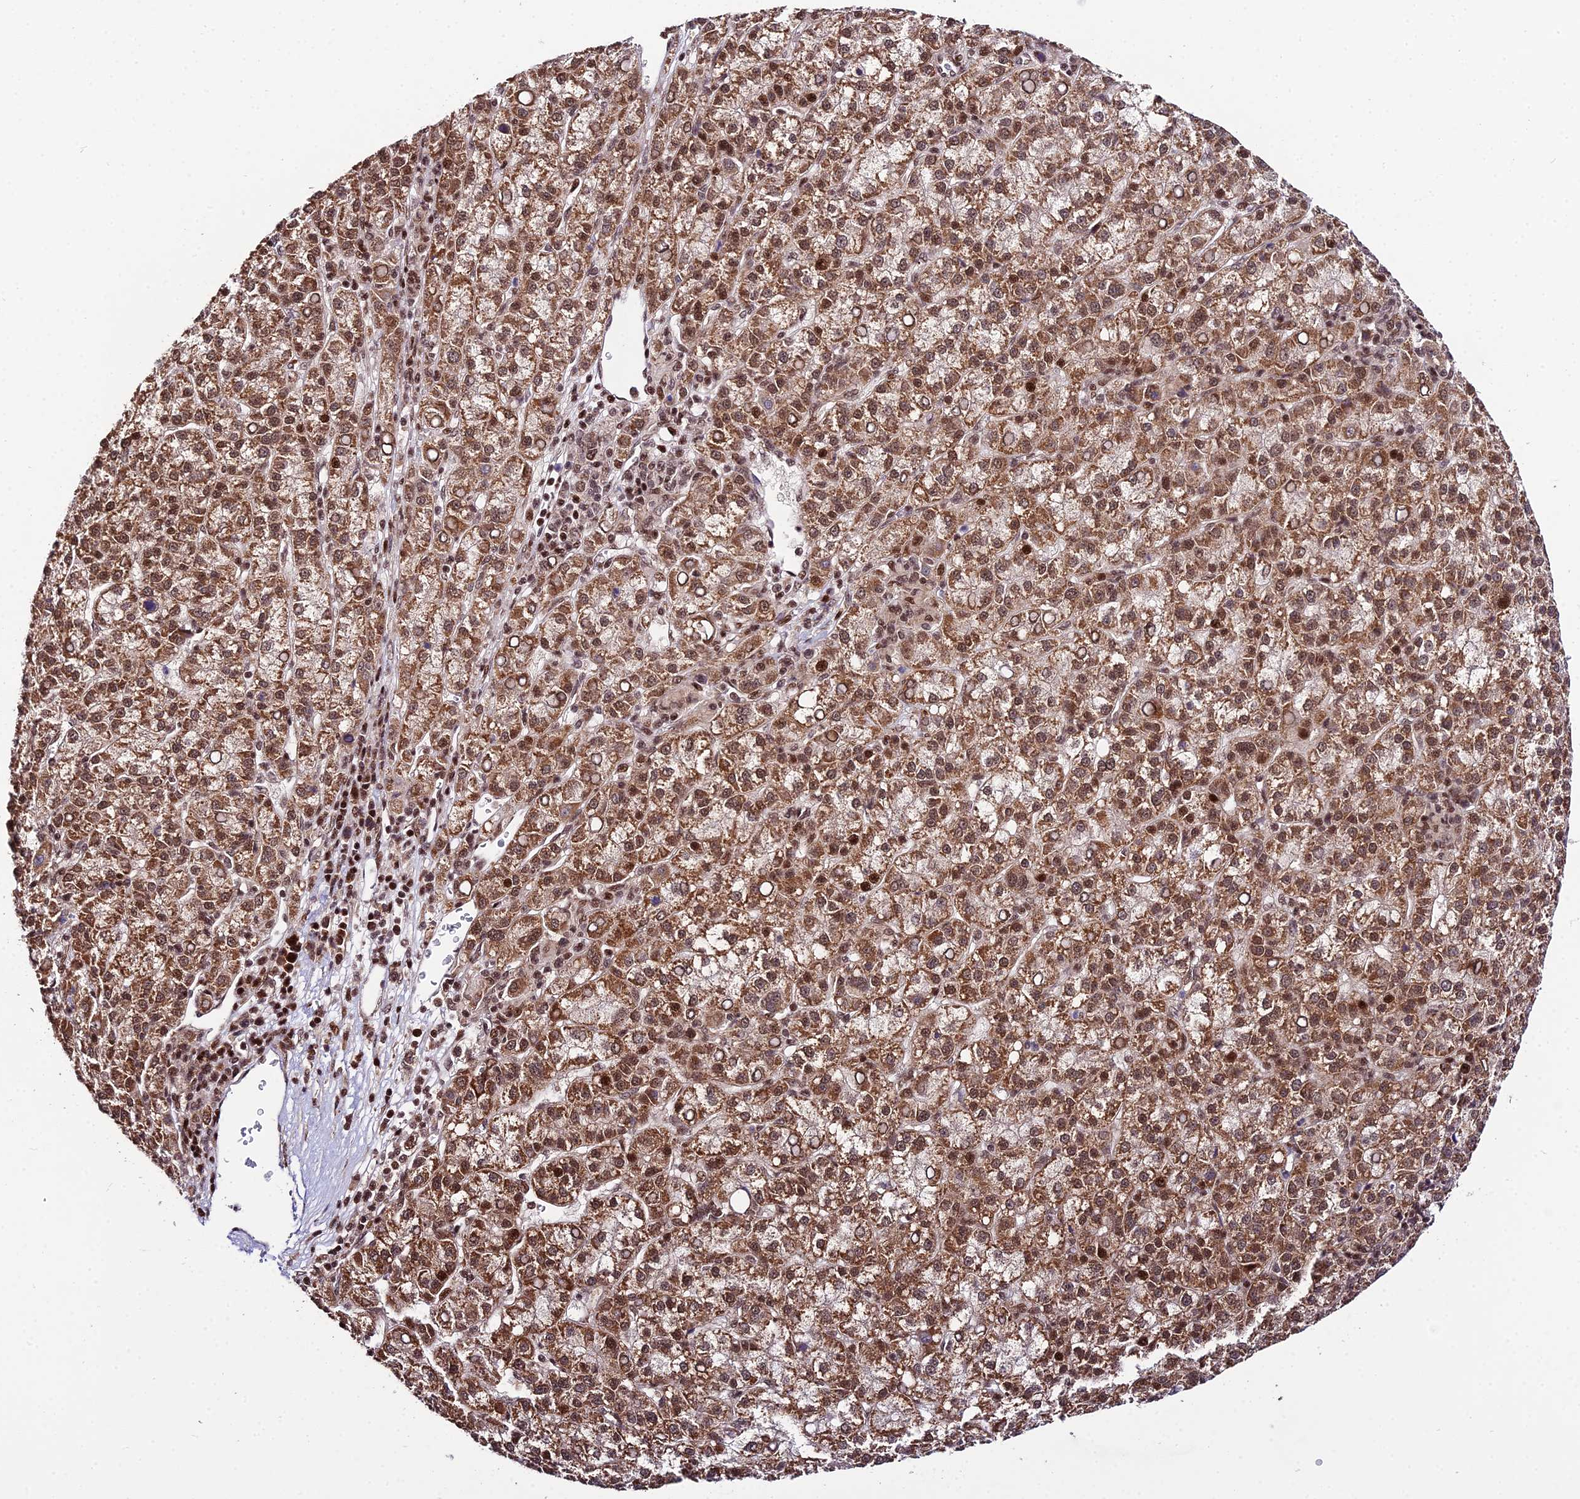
{"staining": {"intensity": "moderate", "quantity": ">75%", "location": "cytoplasmic/membranous,nuclear"}, "tissue": "liver cancer", "cell_type": "Tumor cells", "image_type": "cancer", "snomed": [{"axis": "morphology", "description": "Carcinoma, Hepatocellular, NOS"}, {"axis": "topography", "description": "Liver"}], "caption": "Protein staining of hepatocellular carcinoma (liver) tissue displays moderate cytoplasmic/membranous and nuclear positivity in about >75% of tumor cells.", "gene": "CIB3", "patient": {"sex": "female", "age": 58}}